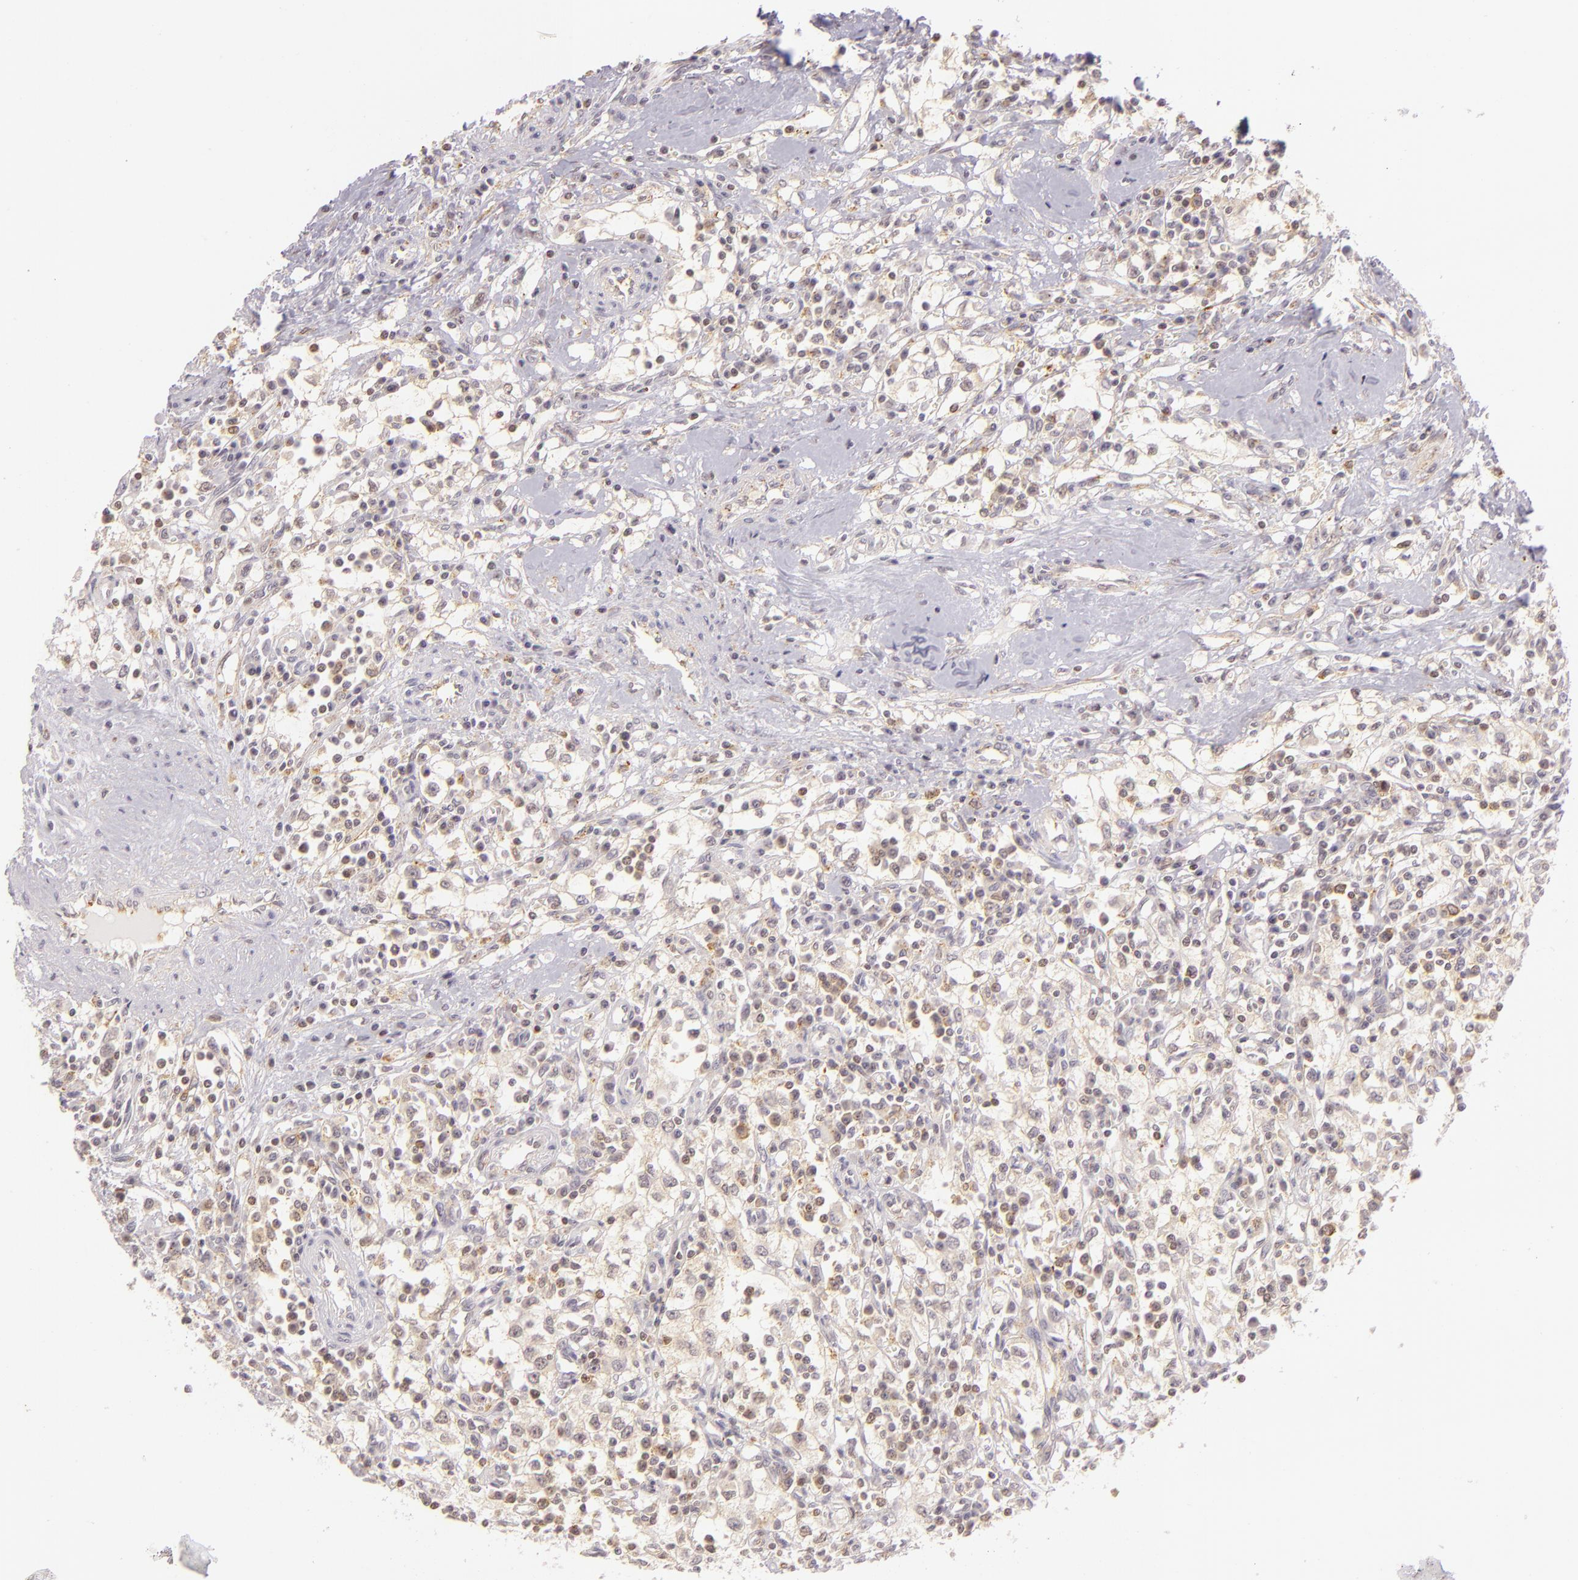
{"staining": {"intensity": "weak", "quantity": "<25%", "location": "cytoplasmic/membranous"}, "tissue": "renal cancer", "cell_type": "Tumor cells", "image_type": "cancer", "snomed": [{"axis": "morphology", "description": "Adenocarcinoma, NOS"}, {"axis": "topography", "description": "Kidney"}], "caption": "An immunohistochemistry micrograph of renal cancer is shown. There is no staining in tumor cells of renal cancer. (Brightfield microscopy of DAB immunohistochemistry at high magnification).", "gene": "IMPDH1", "patient": {"sex": "male", "age": 82}}